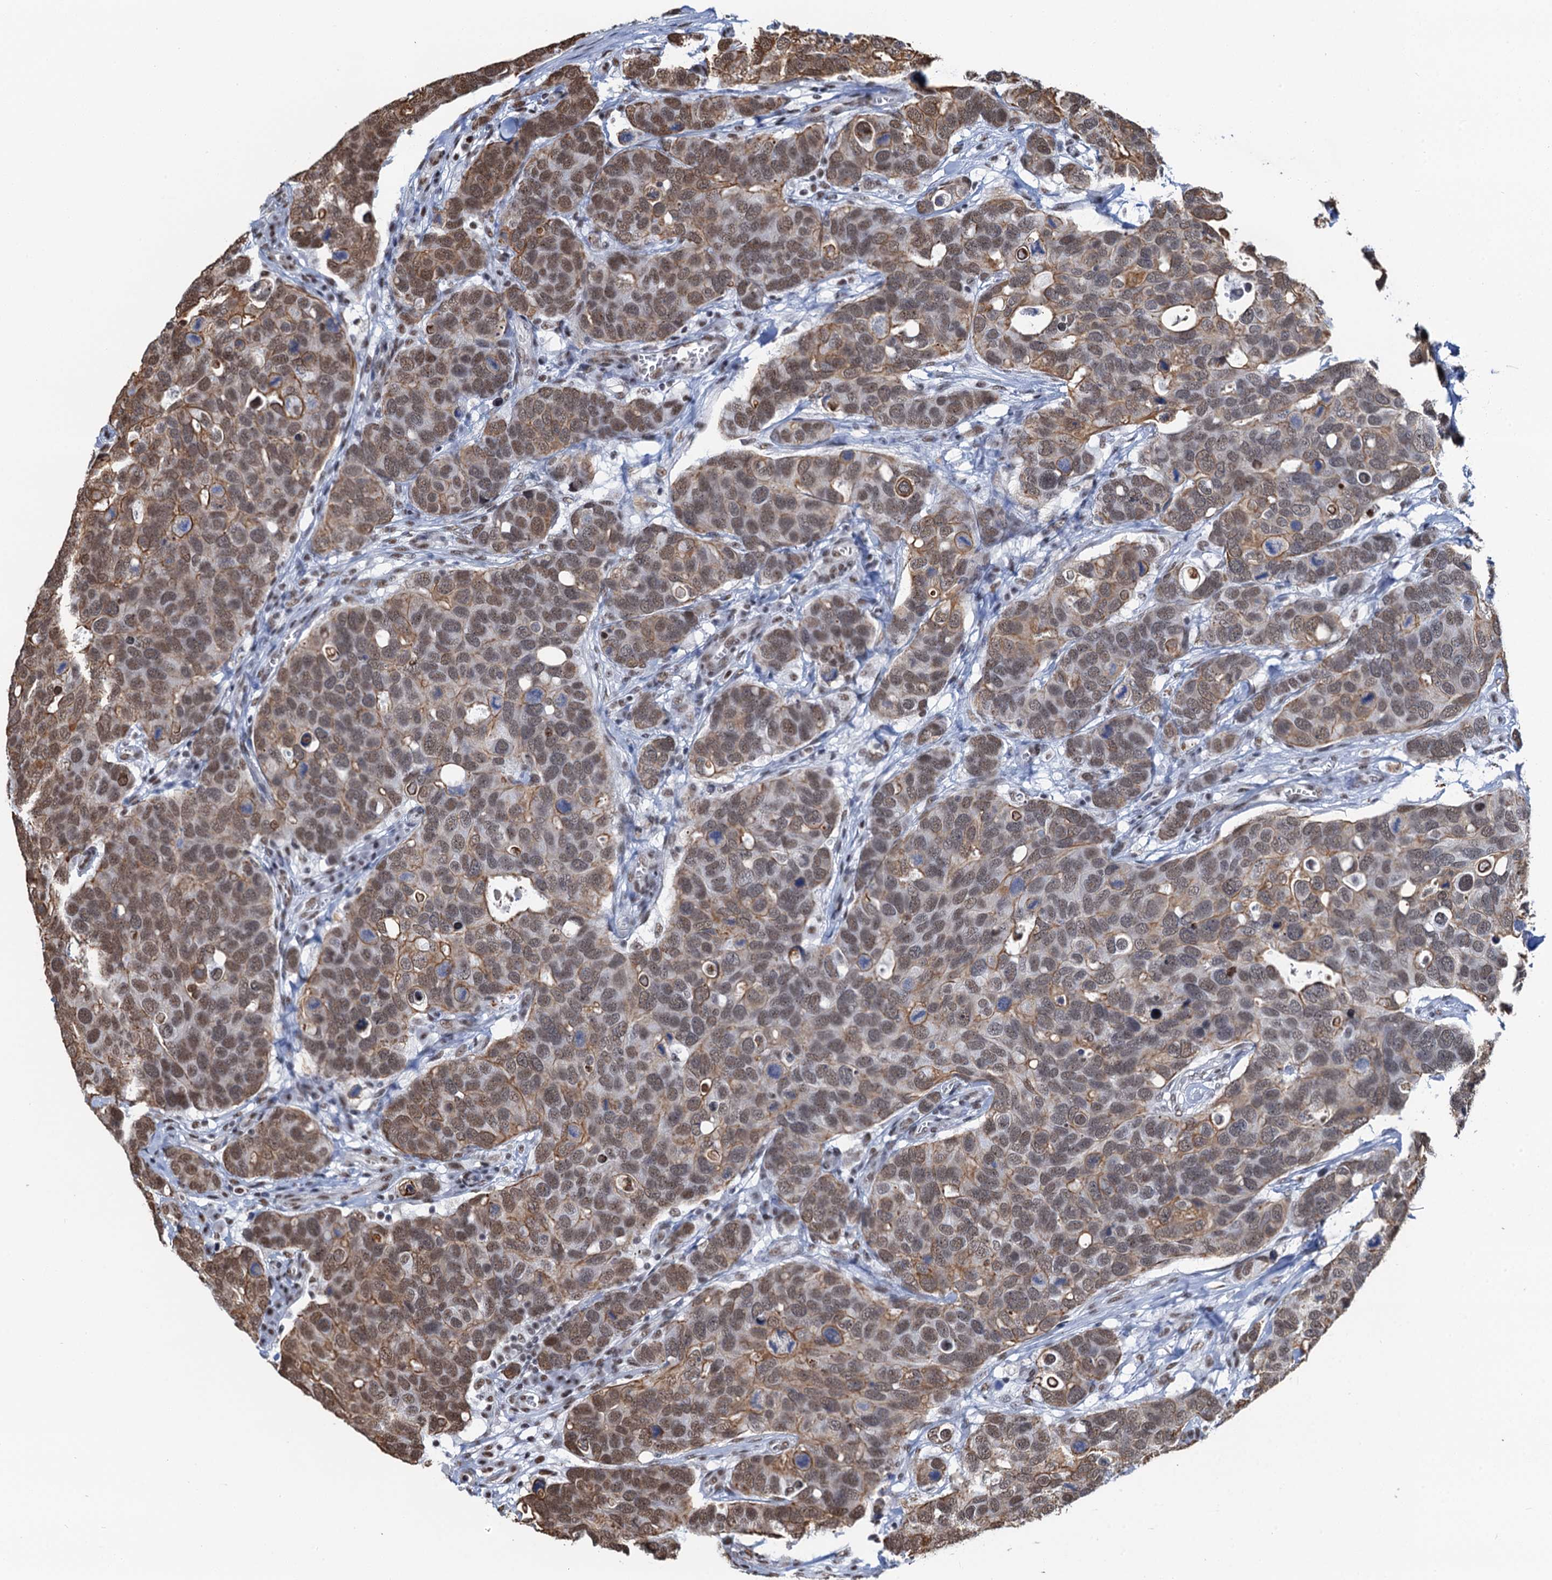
{"staining": {"intensity": "moderate", "quantity": ">75%", "location": "cytoplasmic/membranous,nuclear"}, "tissue": "breast cancer", "cell_type": "Tumor cells", "image_type": "cancer", "snomed": [{"axis": "morphology", "description": "Duct carcinoma"}, {"axis": "topography", "description": "Breast"}], "caption": "Brown immunohistochemical staining in infiltrating ductal carcinoma (breast) exhibits moderate cytoplasmic/membranous and nuclear expression in about >75% of tumor cells.", "gene": "ZNF609", "patient": {"sex": "female", "age": 83}}